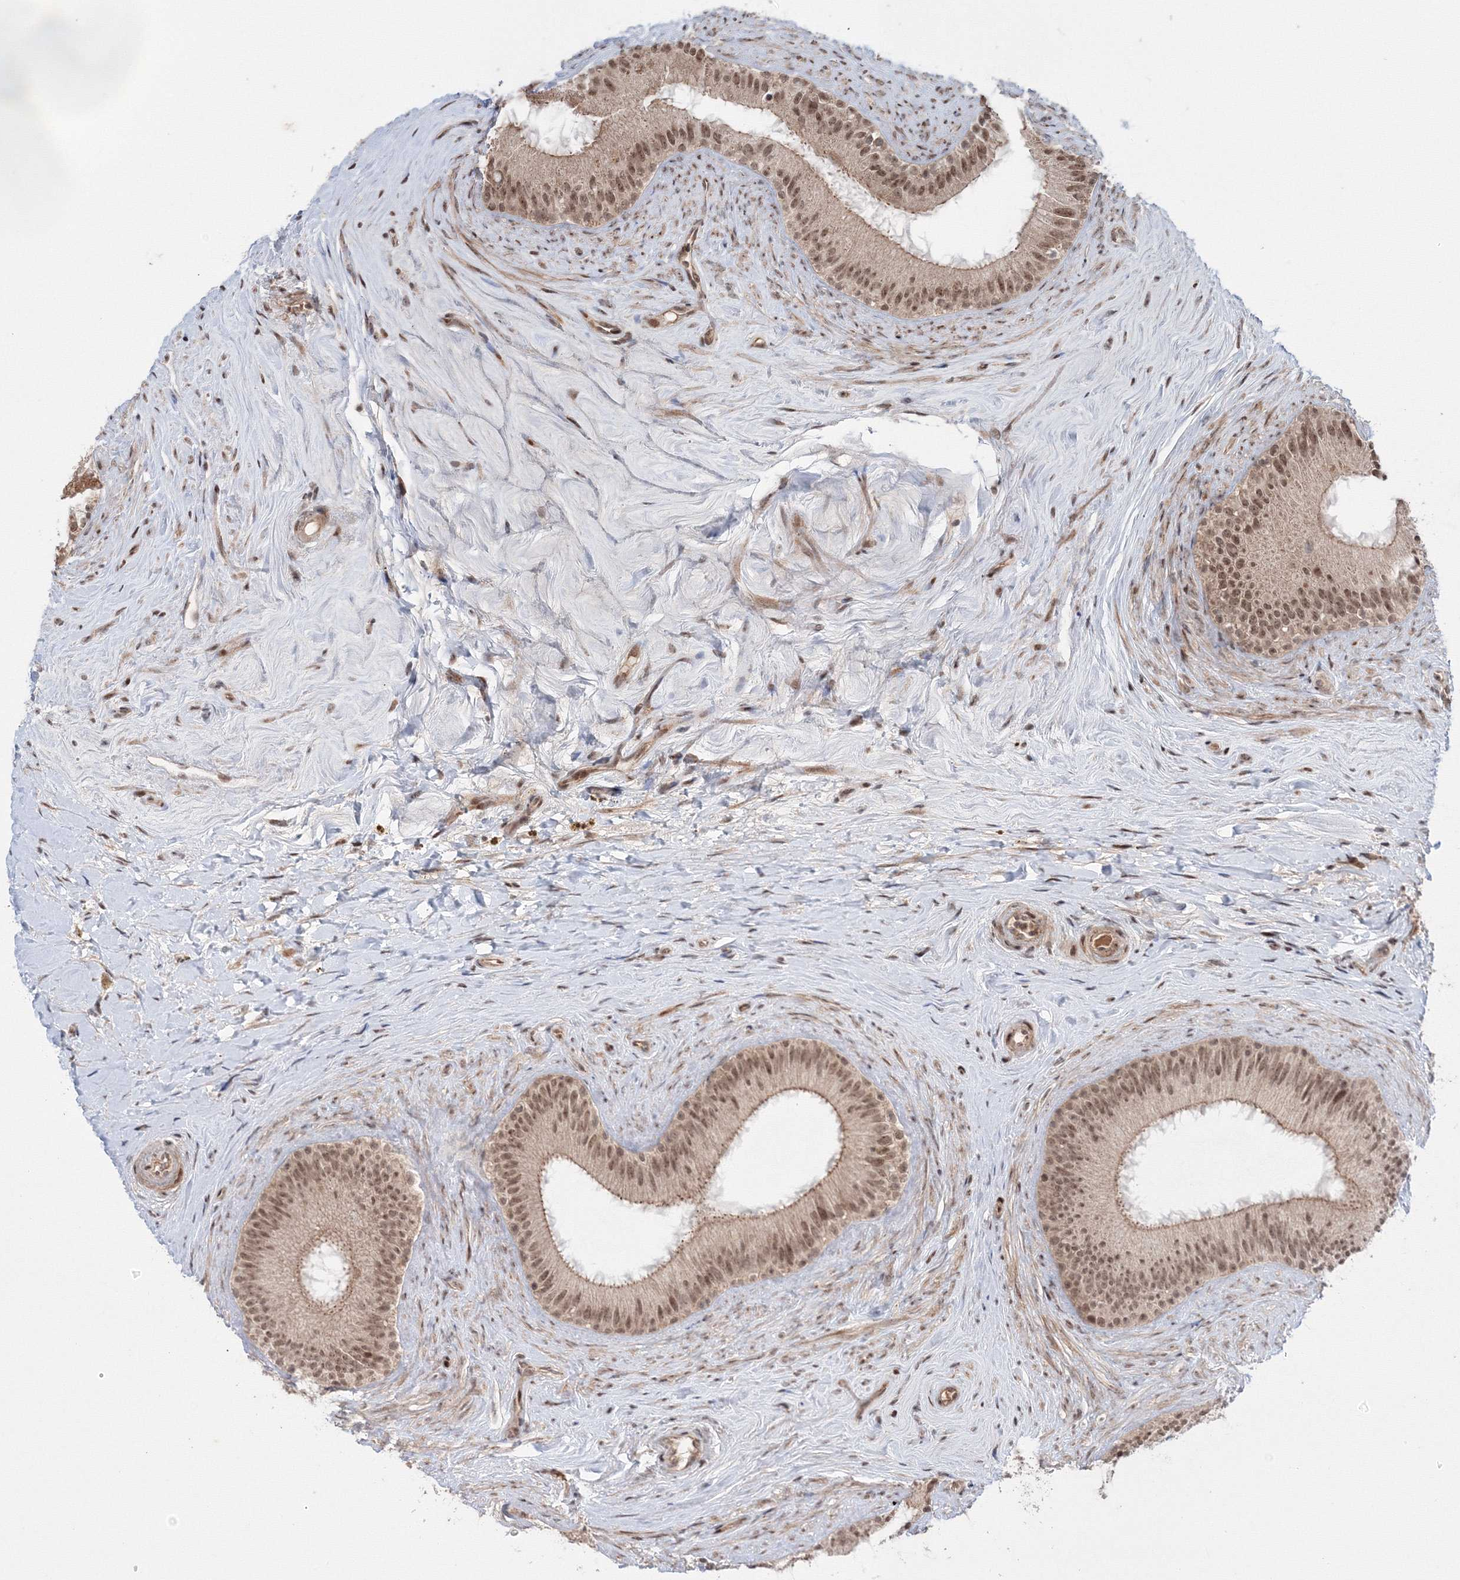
{"staining": {"intensity": "moderate", "quantity": ">75%", "location": "cytoplasmic/membranous,nuclear"}, "tissue": "epididymis", "cell_type": "Glandular cells", "image_type": "normal", "snomed": [{"axis": "morphology", "description": "Normal tissue, NOS"}, {"axis": "topography", "description": "Epididymis"}], "caption": "Glandular cells demonstrate medium levels of moderate cytoplasmic/membranous,nuclear positivity in approximately >75% of cells in normal epididymis. Using DAB (3,3'-diaminobenzidine) (brown) and hematoxylin (blue) stains, captured at high magnification using brightfield microscopy.", "gene": "NOA1", "patient": {"sex": "male", "age": 84}}